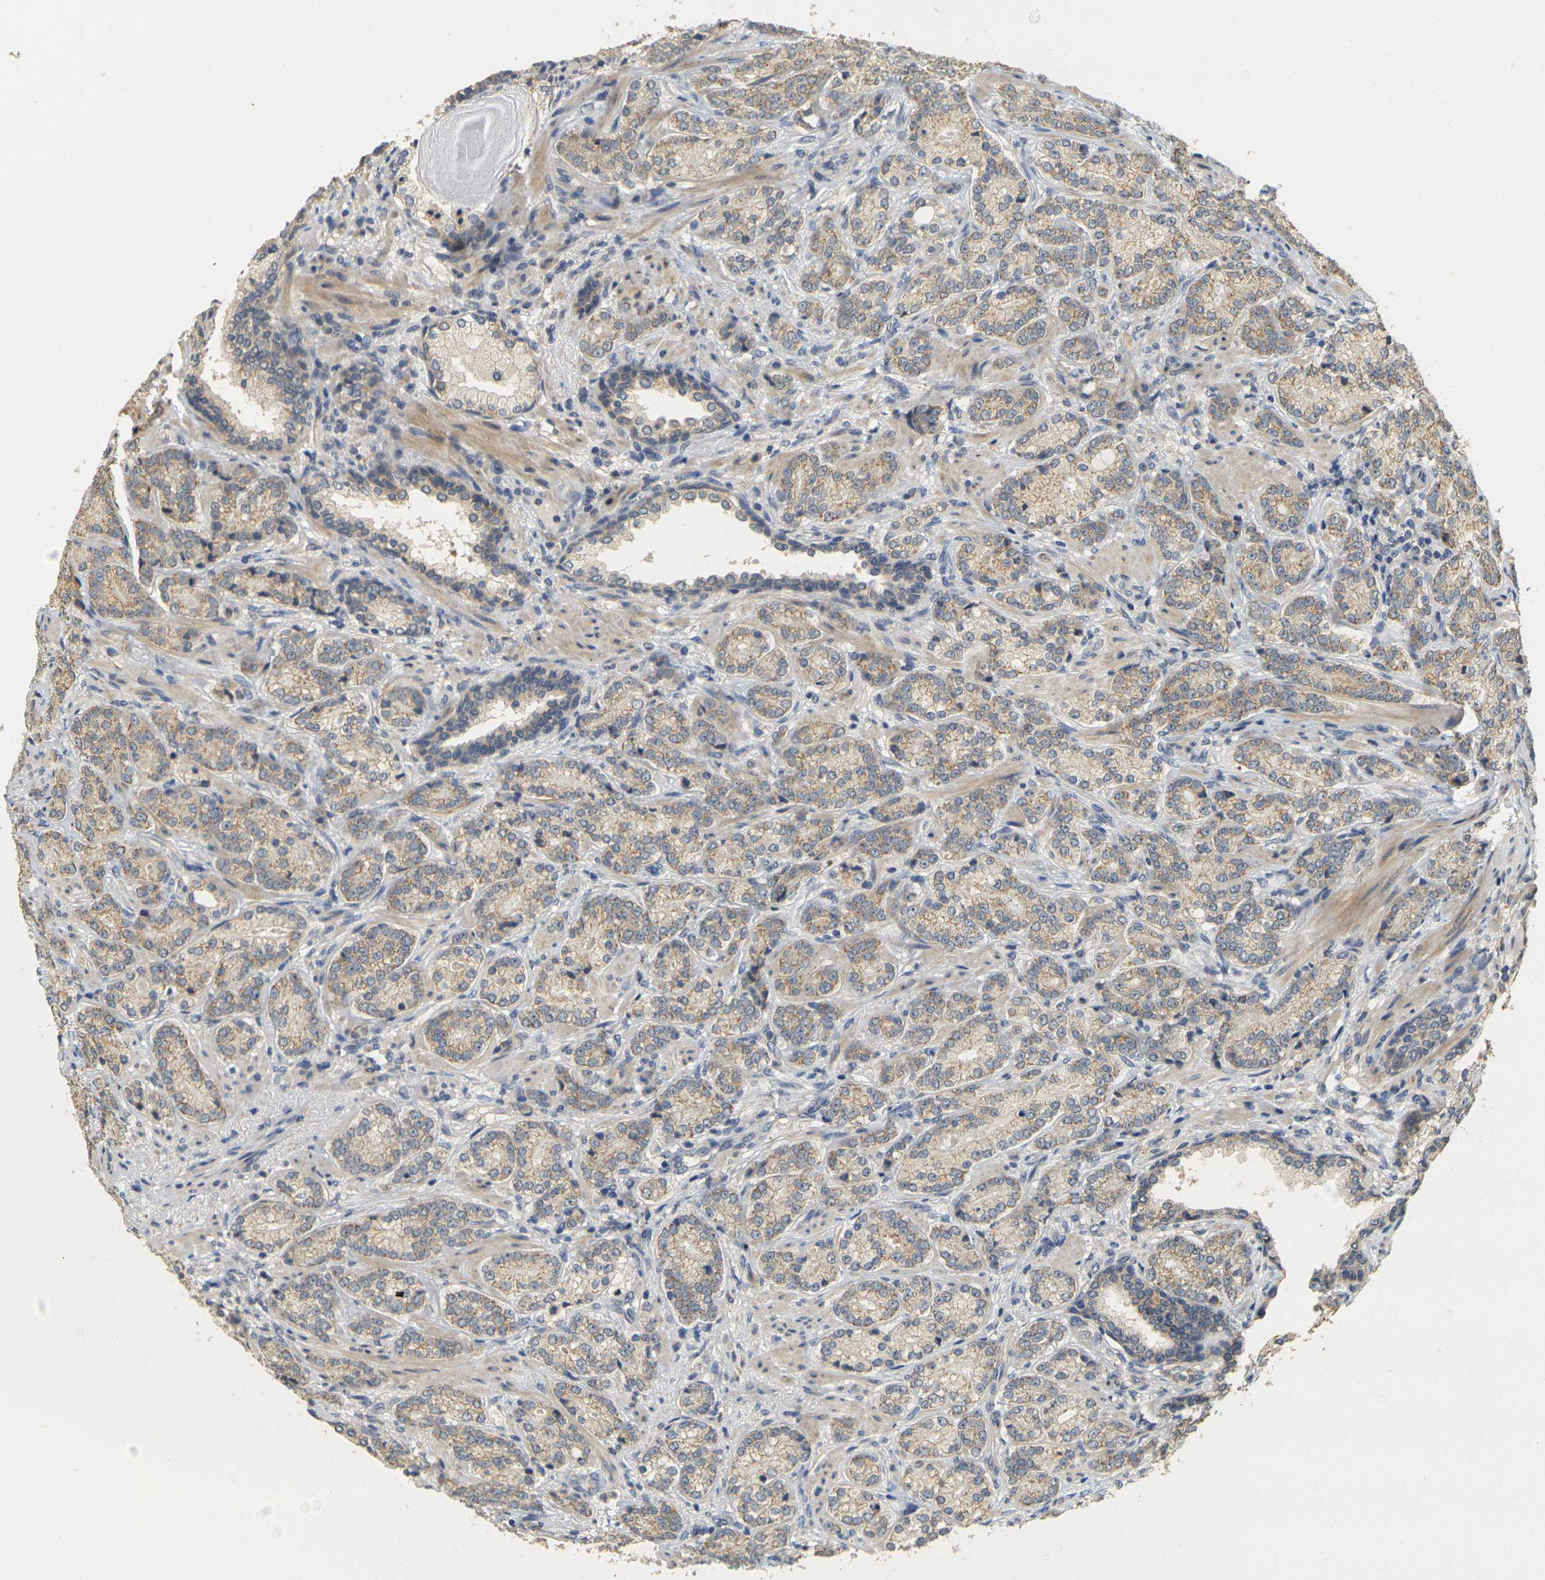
{"staining": {"intensity": "weak", "quantity": ">75%", "location": "cytoplasmic/membranous"}, "tissue": "prostate cancer", "cell_type": "Tumor cells", "image_type": "cancer", "snomed": [{"axis": "morphology", "description": "Adenocarcinoma, High grade"}, {"axis": "topography", "description": "Prostate"}], "caption": "The micrograph demonstrates a brown stain indicating the presence of a protein in the cytoplasmic/membranous of tumor cells in prostate cancer (adenocarcinoma (high-grade)).", "gene": "GDAP1", "patient": {"sex": "male", "age": 61}}